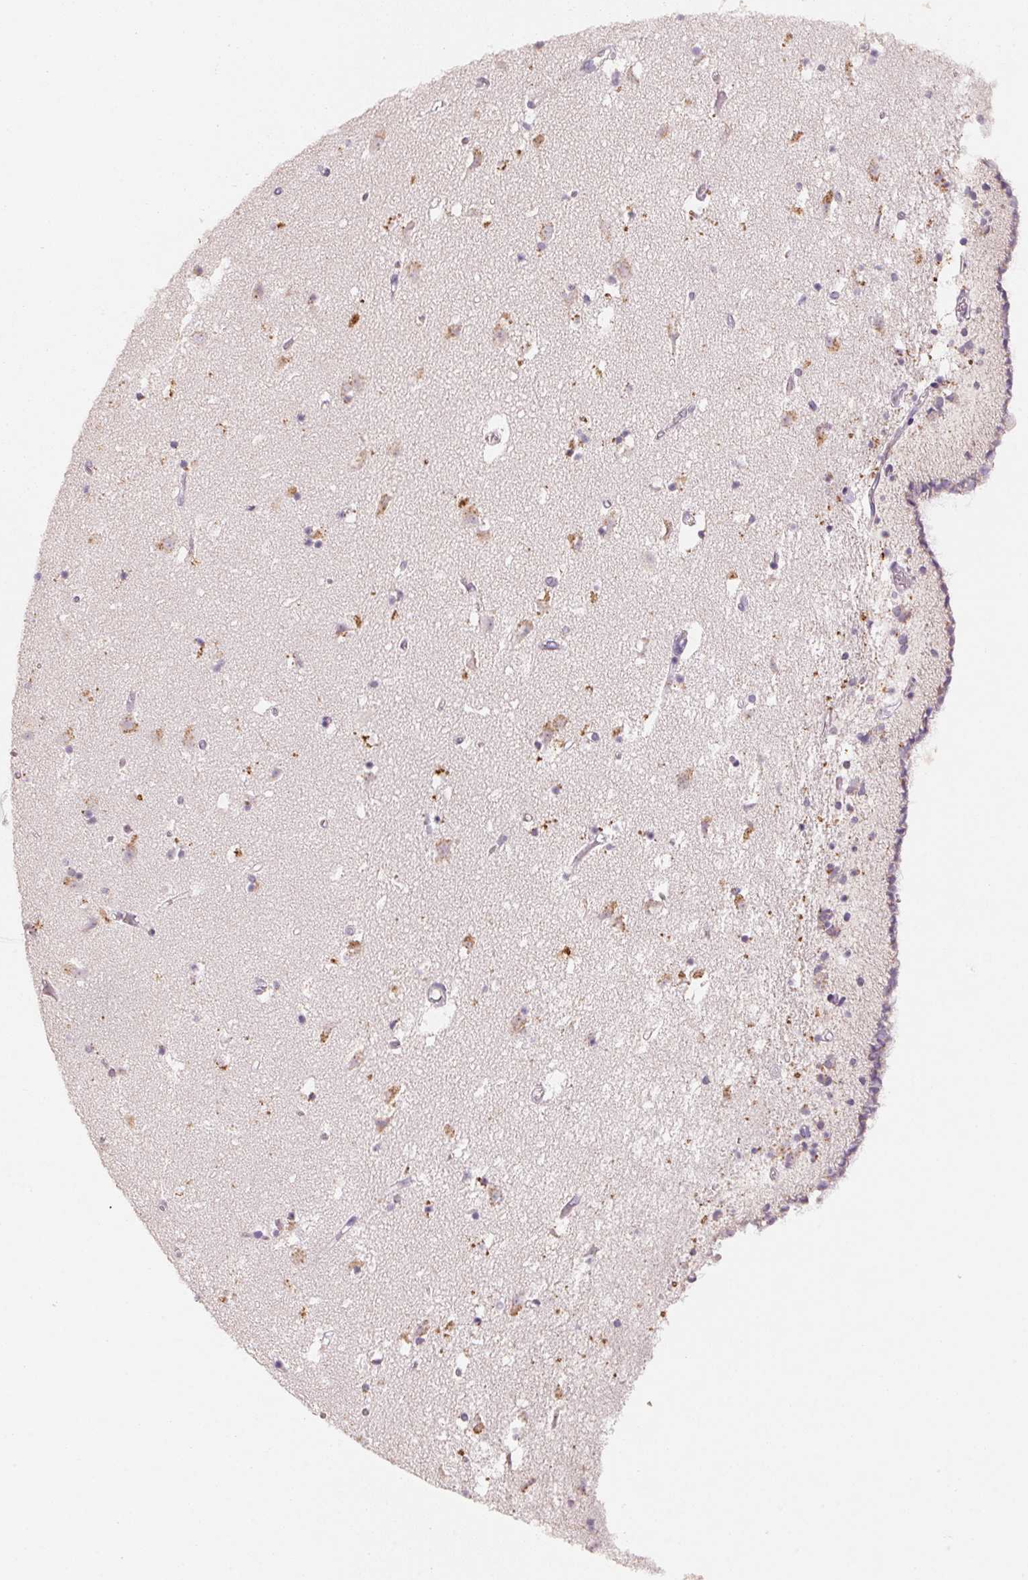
{"staining": {"intensity": "moderate", "quantity": "<25%", "location": "cytoplasmic/membranous"}, "tissue": "caudate", "cell_type": "Glial cells", "image_type": "normal", "snomed": [{"axis": "morphology", "description": "Normal tissue, NOS"}, {"axis": "topography", "description": "Lateral ventricle wall"}], "caption": "Protein expression analysis of unremarkable human caudate reveals moderate cytoplasmic/membranous staining in about <25% of glial cells. (DAB (3,3'-diaminobenzidine) IHC, brown staining for protein, blue staining for nuclei).", "gene": "CXCL5", "patient": {"sex": "female", "age": 42}}